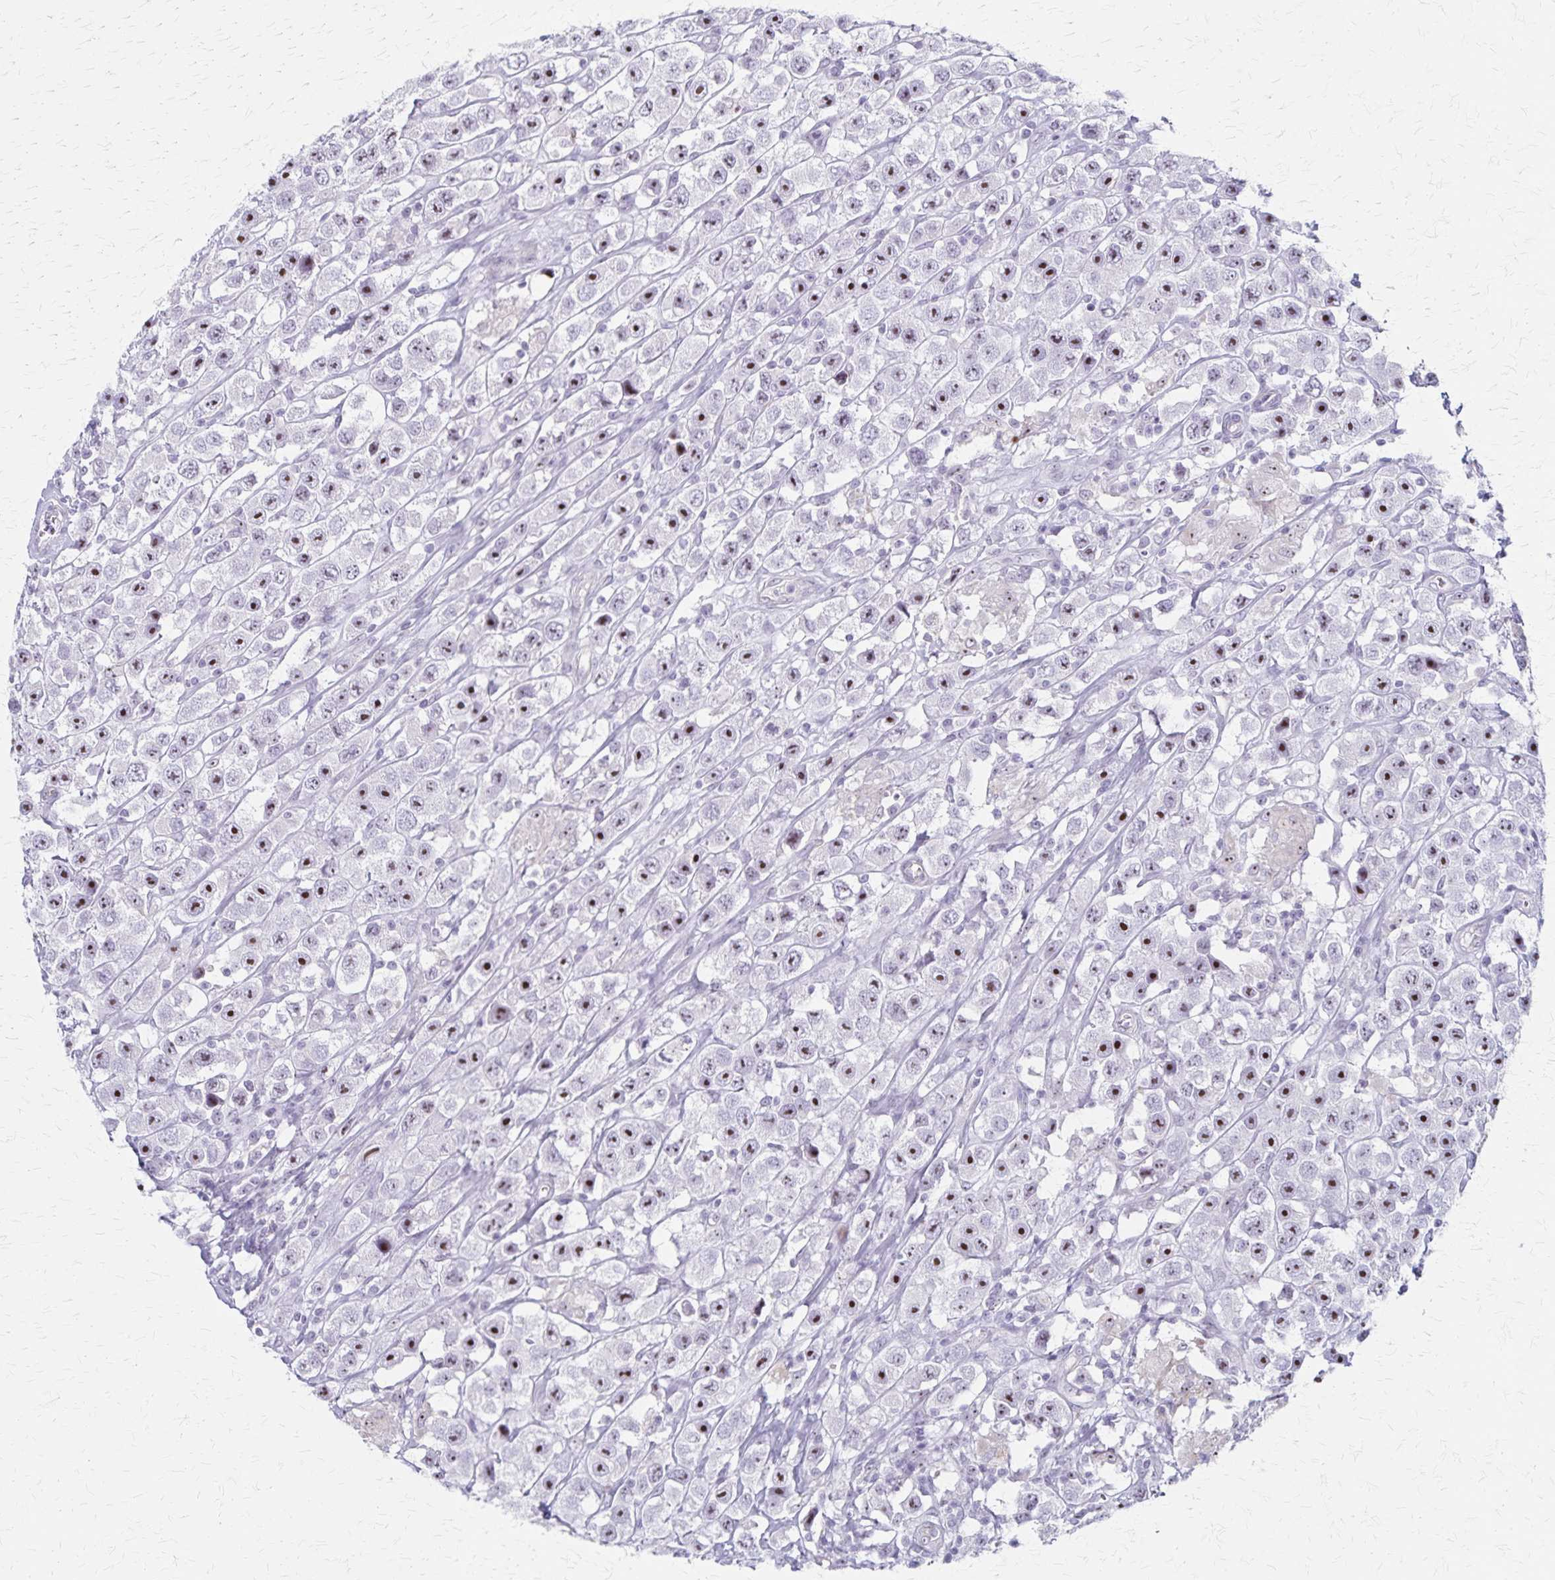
{"staining": {"intensity": "moderate", "quantity": "25%-75%", "location": "nuclear"}, "tissue": "testis cancer", "cell_type": "Tumor cells", "image_type": "cancer", "snomed": [{"axis": "morphology", "description": "Seminoma, NOS"}, {"axis": "topography", "description": "Testis"}], "caption": "Immunohistochemistry (IHC) histopathology image of neoplastic tissue: human testis cancer (seminoma) stained using immunohistochemistry (IHC) shows medium levels of moderate protein expression localized specifically in the nuclear of tumor cells, appearing as a nuclear brown color.", "gene": "DLK2", "patient": {"sex": "male", "age": 45}}